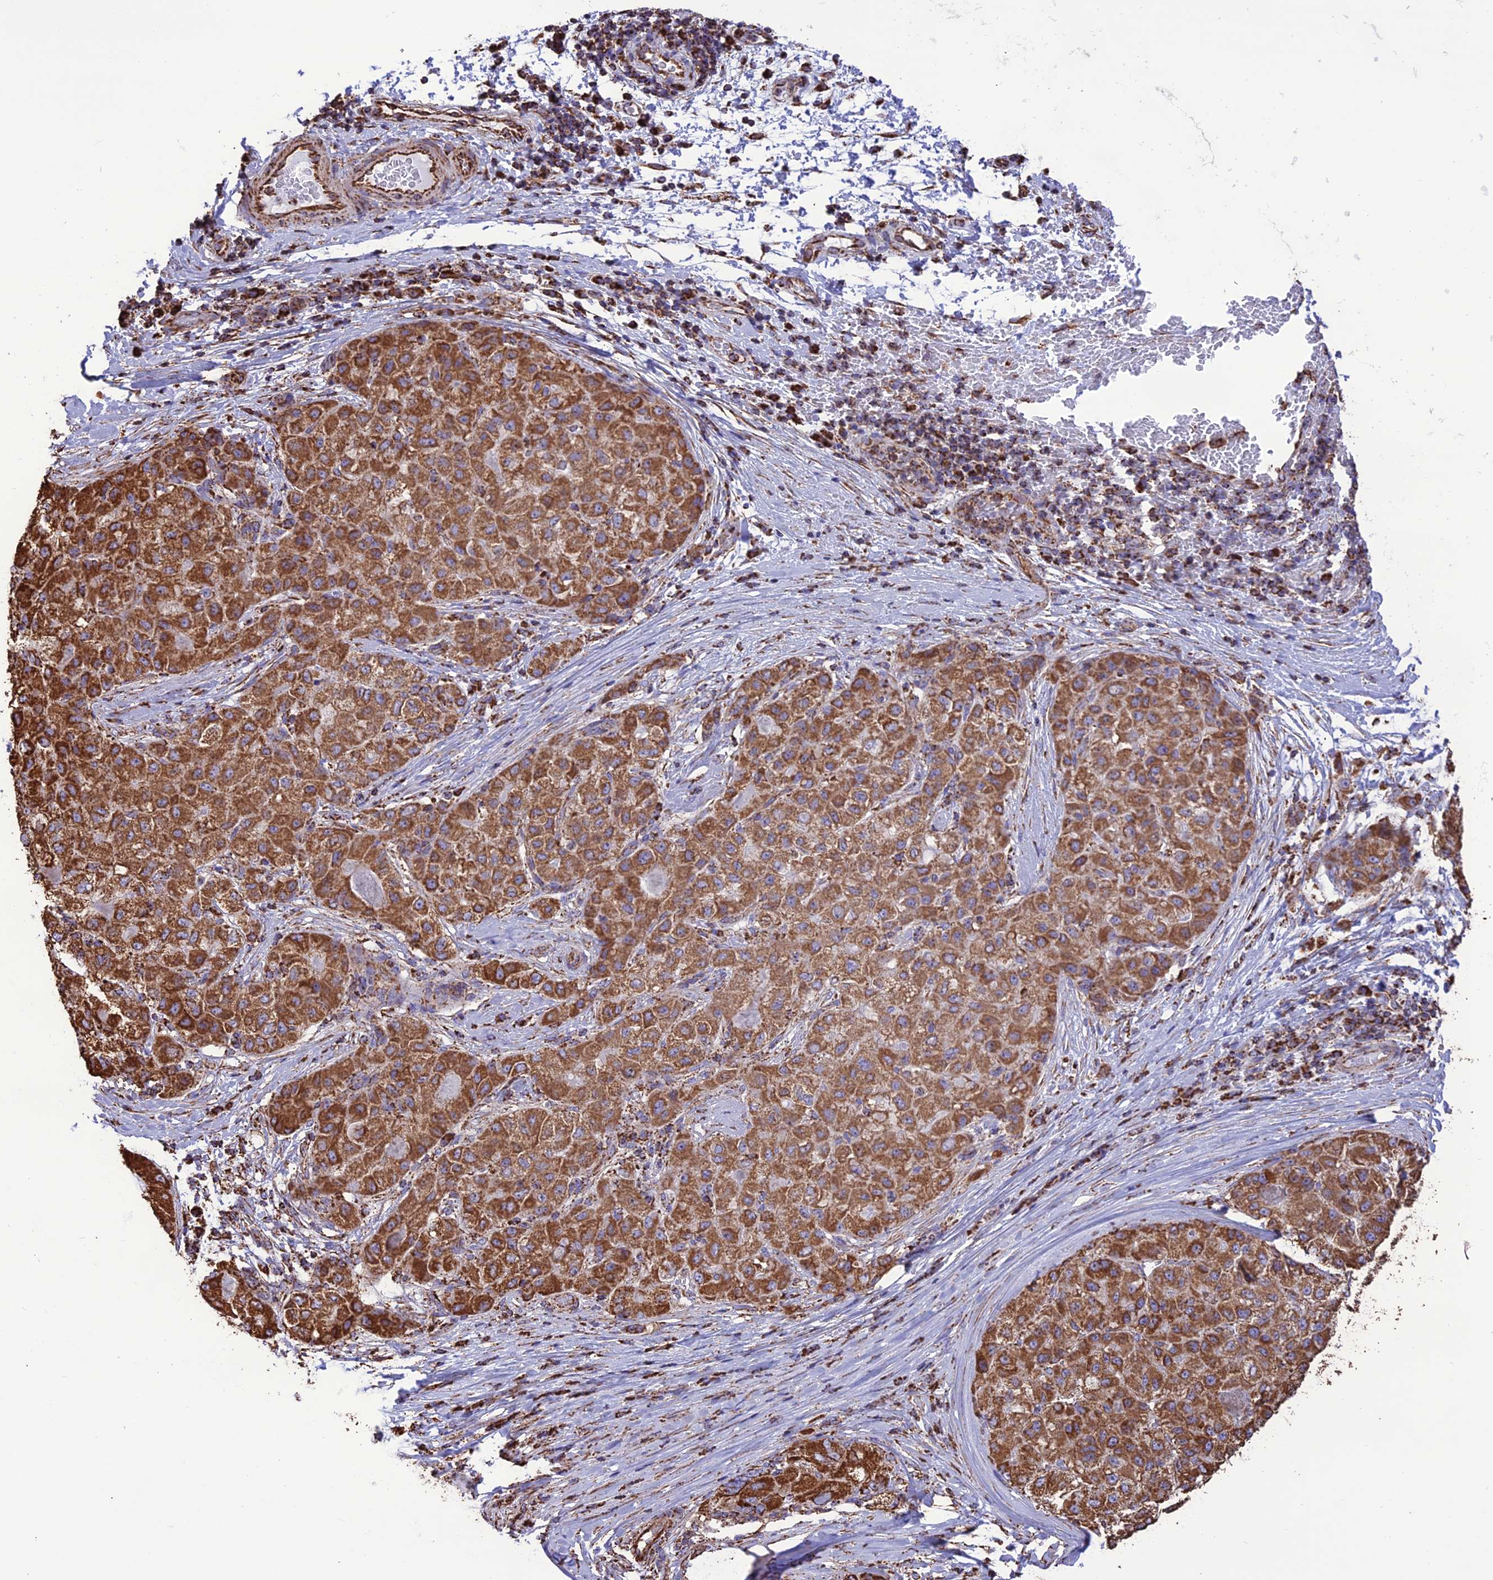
{"staining": {"intensity": "strong", "quantity": ">75%", "location": "cytoplasmic/membranous"}, "tissue": "liver cancer", "cell_type": "Tumor cells", "image_type": "cancer", "snomed": [{"axis": "morphology", "description": "Carcinoma, Hepatocellular, NOS"}, {"axis": "topography", "description": "Liver"}], "caption": "A histopathology image of liver cancer (hepatocellular carcinoma) stained for a protein shows strong cytoplasmic/membranous brown staining in tumor cells.", "gene": "NDUFAF1", "patient": {"sex": "male", "age": 80}}